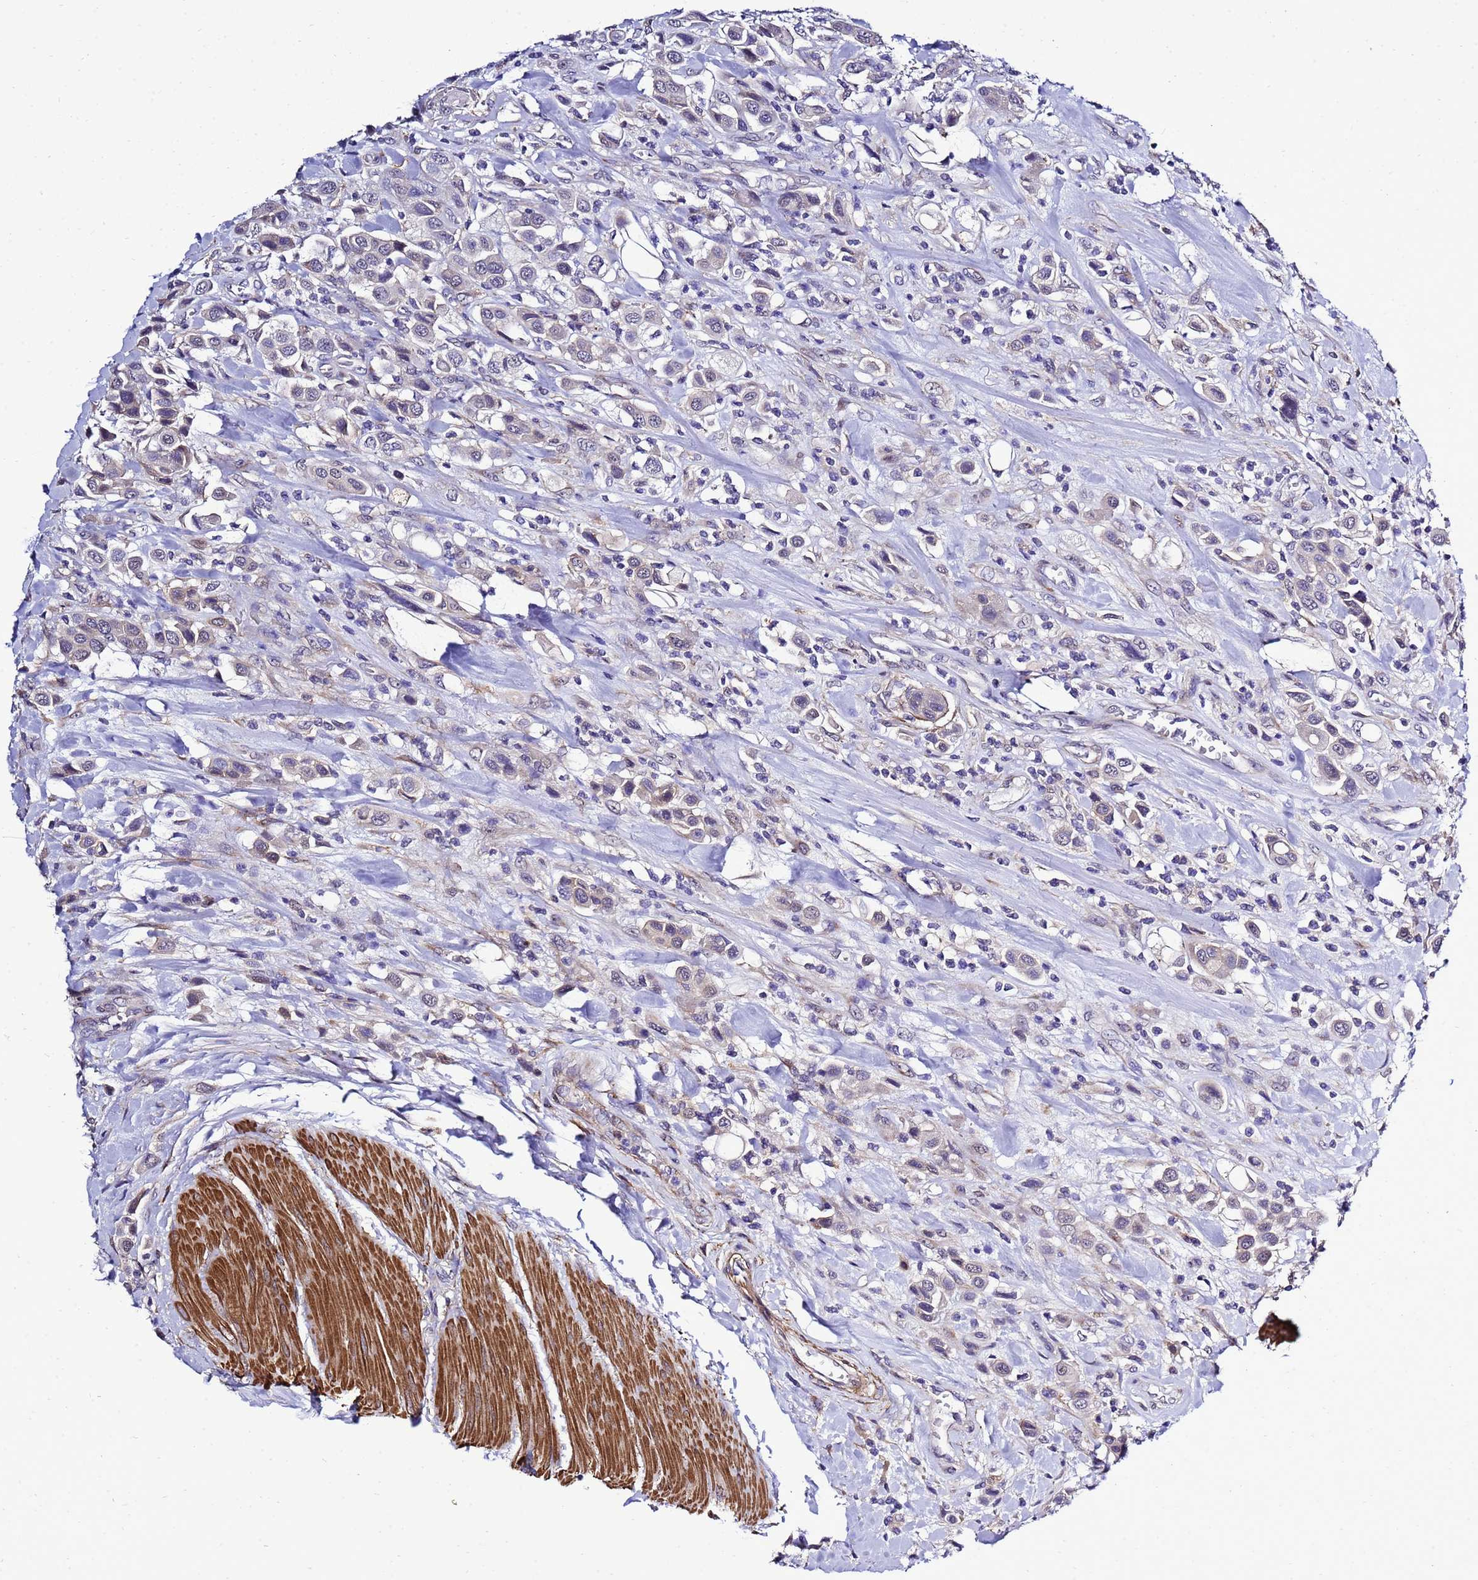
{"staining": {"intensity": "negative", "quantity": "none", "location": "none"}, "tissue": "urothelial cancer", "cell_type": "Tumor cells", "image_type": "cancer", "snomed": [{"axis": "morphology", "description": "Urothelial carcinoma, High grade"}, {"axis": "topography", "description": "Urinary bladder"}], "caption": "DAB immunohistochemical staining of high-grade urothelial carcinoma exhibits no significant positivity in tumor cells. The staining was performed using DAB (3,3'-diaminobenzidine) to visualize the protein expression in brown, while the nuclei were stained in blue with hematoxylin (Magnification: 20x).", "gene": "GZF1", "patient": {"sex": "male", "age": 50}}